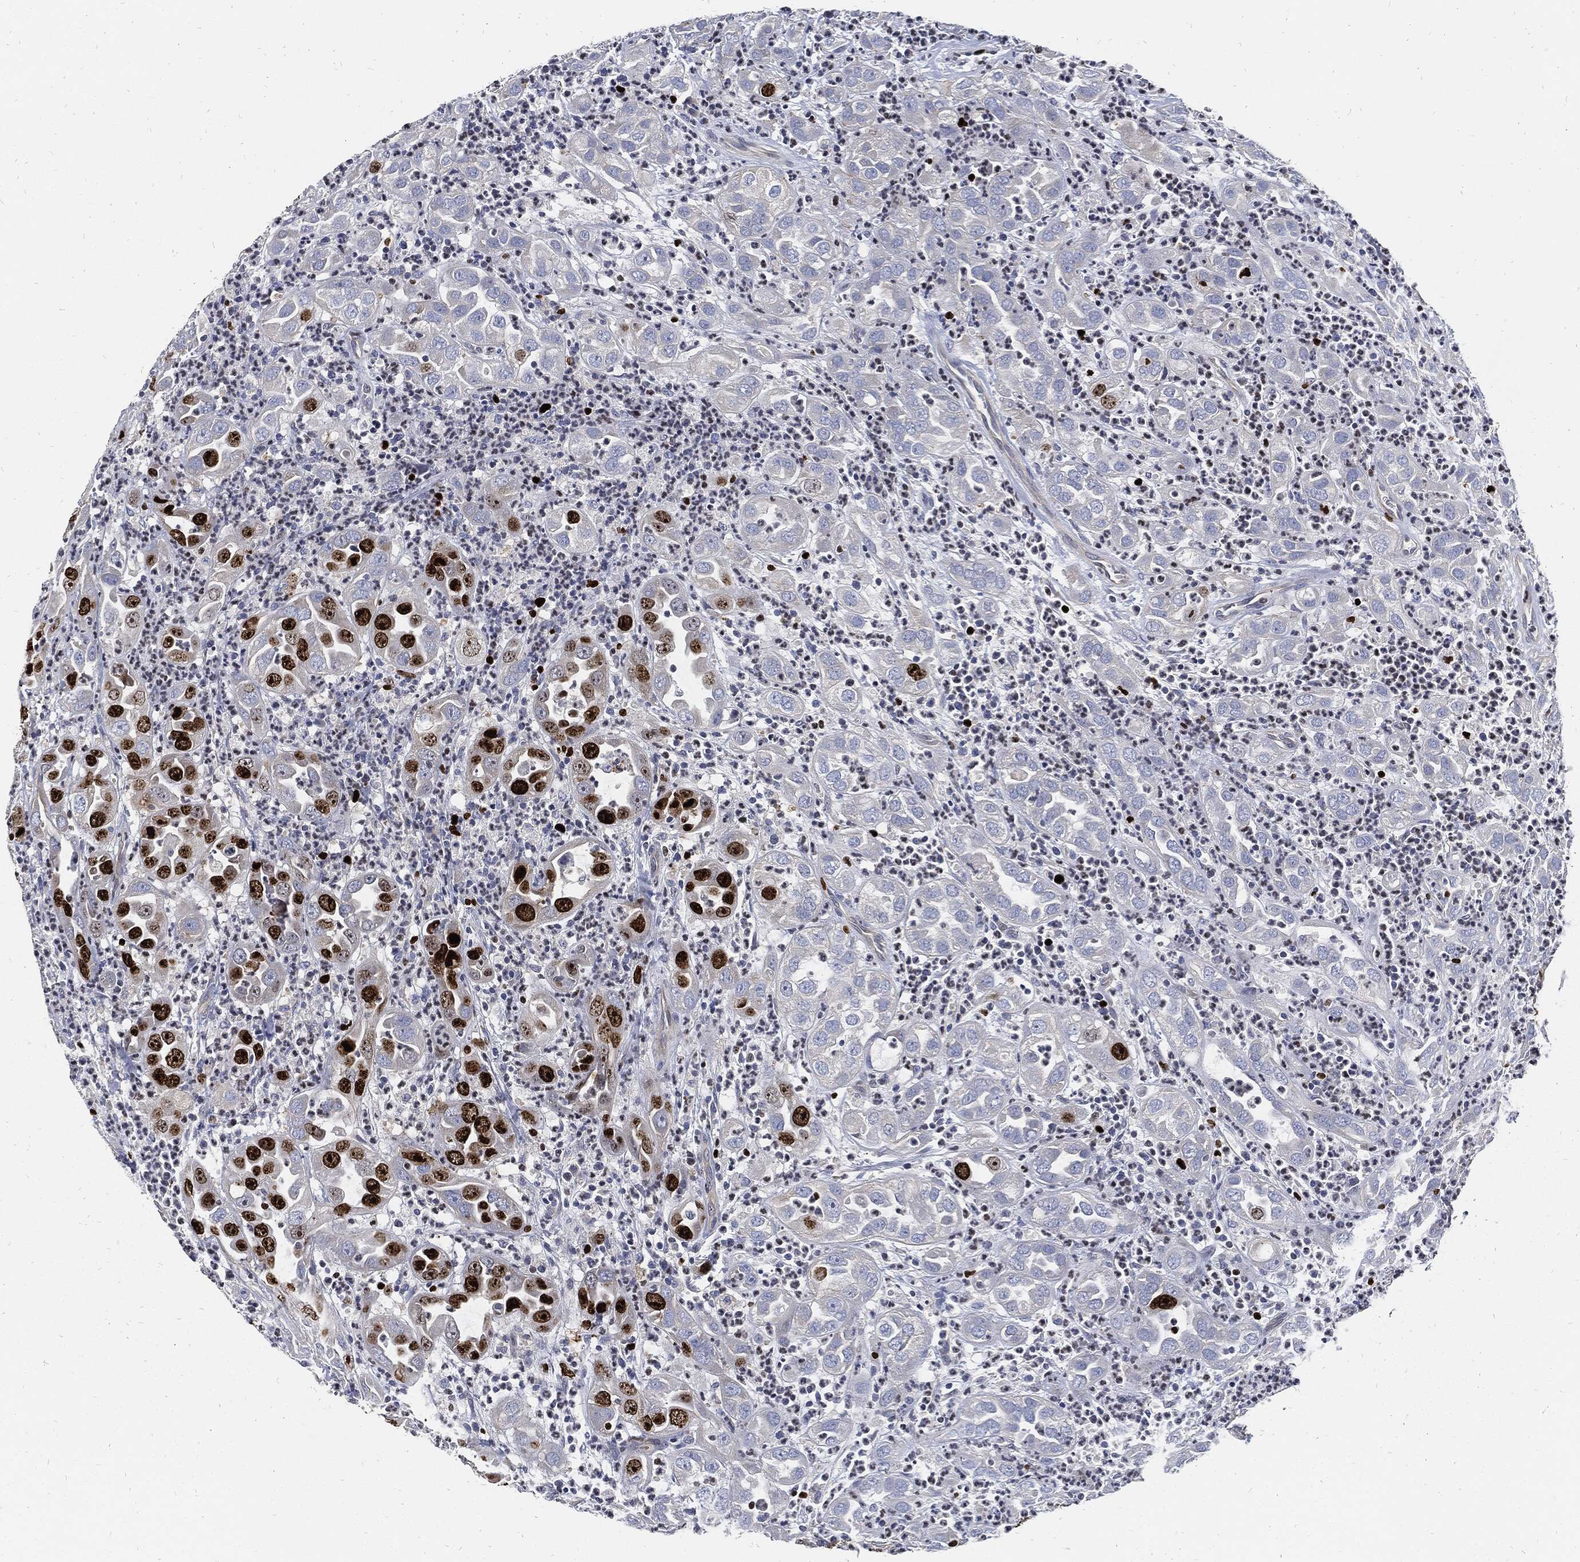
{"staining": {"intensity": "strong", "quantity": "<25%", "location": "nuclear"}, "tissue": "urothelial cancer", "cell_type": "Tumor cells", "image_type": "cancer", "snomed": [{"axis": "morphology", "description": "Urothelial carcinoma, High grade"}, {"axis": "topography", "description": "Urinary bladder"}], "caption": "Tumor cells exhibit medium levels of strong nuclear expression in about <25% of cells in high-grade urothelial carcinoma. The protein of interest is shown in brown color, while the nuclei are stained blue.", "gene": "MKI67", "patient": {"sex": "female", "age": 41}}